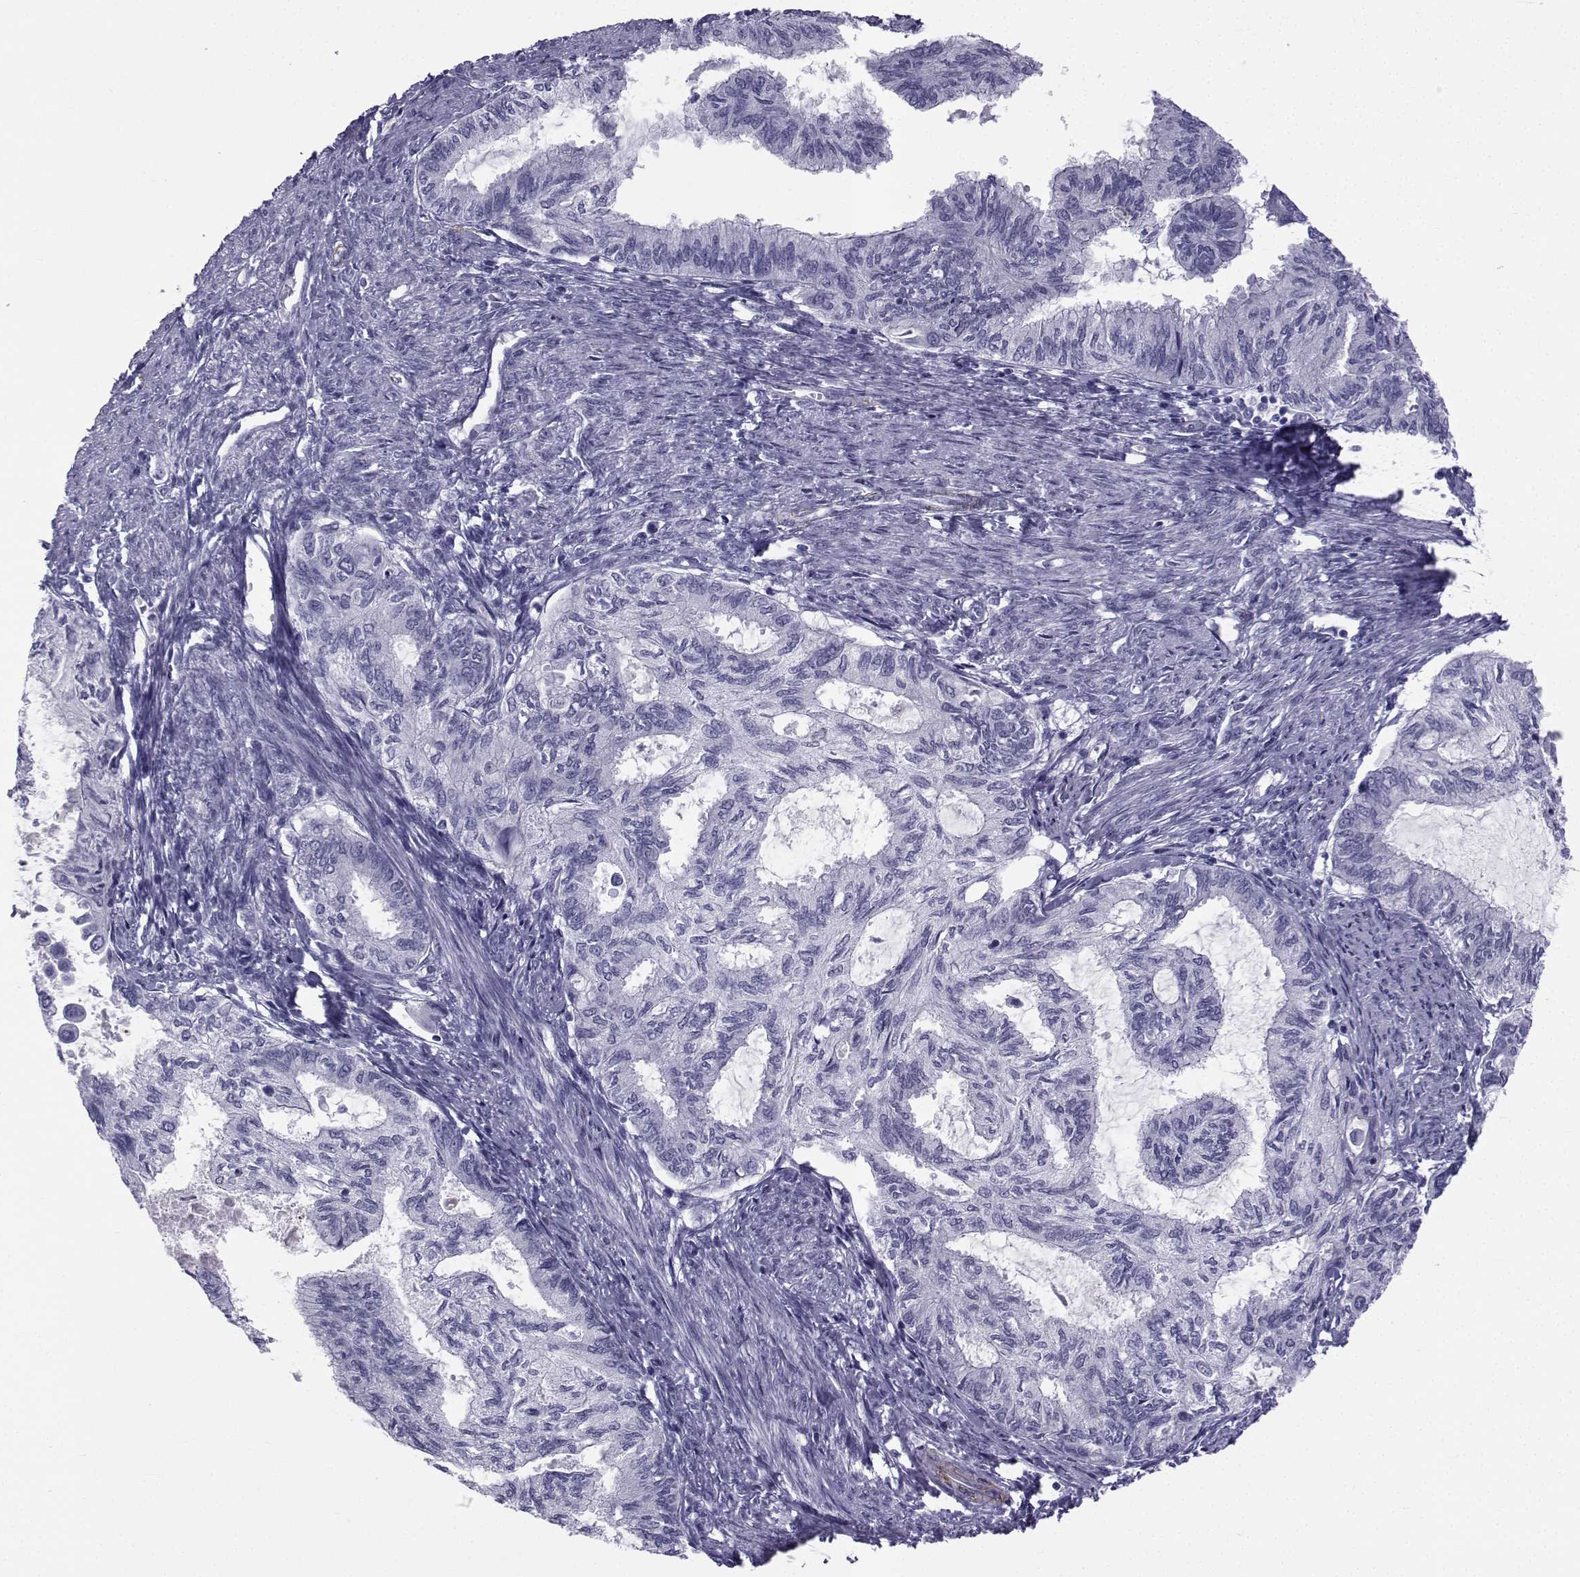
{"staining": {"intensity": "negative", "quantity": "none", "location": "none"}, "tissue": "endometrial cancer", "cell_type": "Tumor cells", "image_type": "cancer", "snomed": [{"axis": "morphology", "description": "Adenocarcinoma, NOS"}, {"axis": "topography", "description": "Endometrium"}], "caption": "Immunohistochemistry micrograph of human adenocarcinoma (endometrial) stained for a protein (brown), which exhibits no expression in tumor cells.", "gene": "SPANXD", "patient": {"sex": "female", "age": 86}}